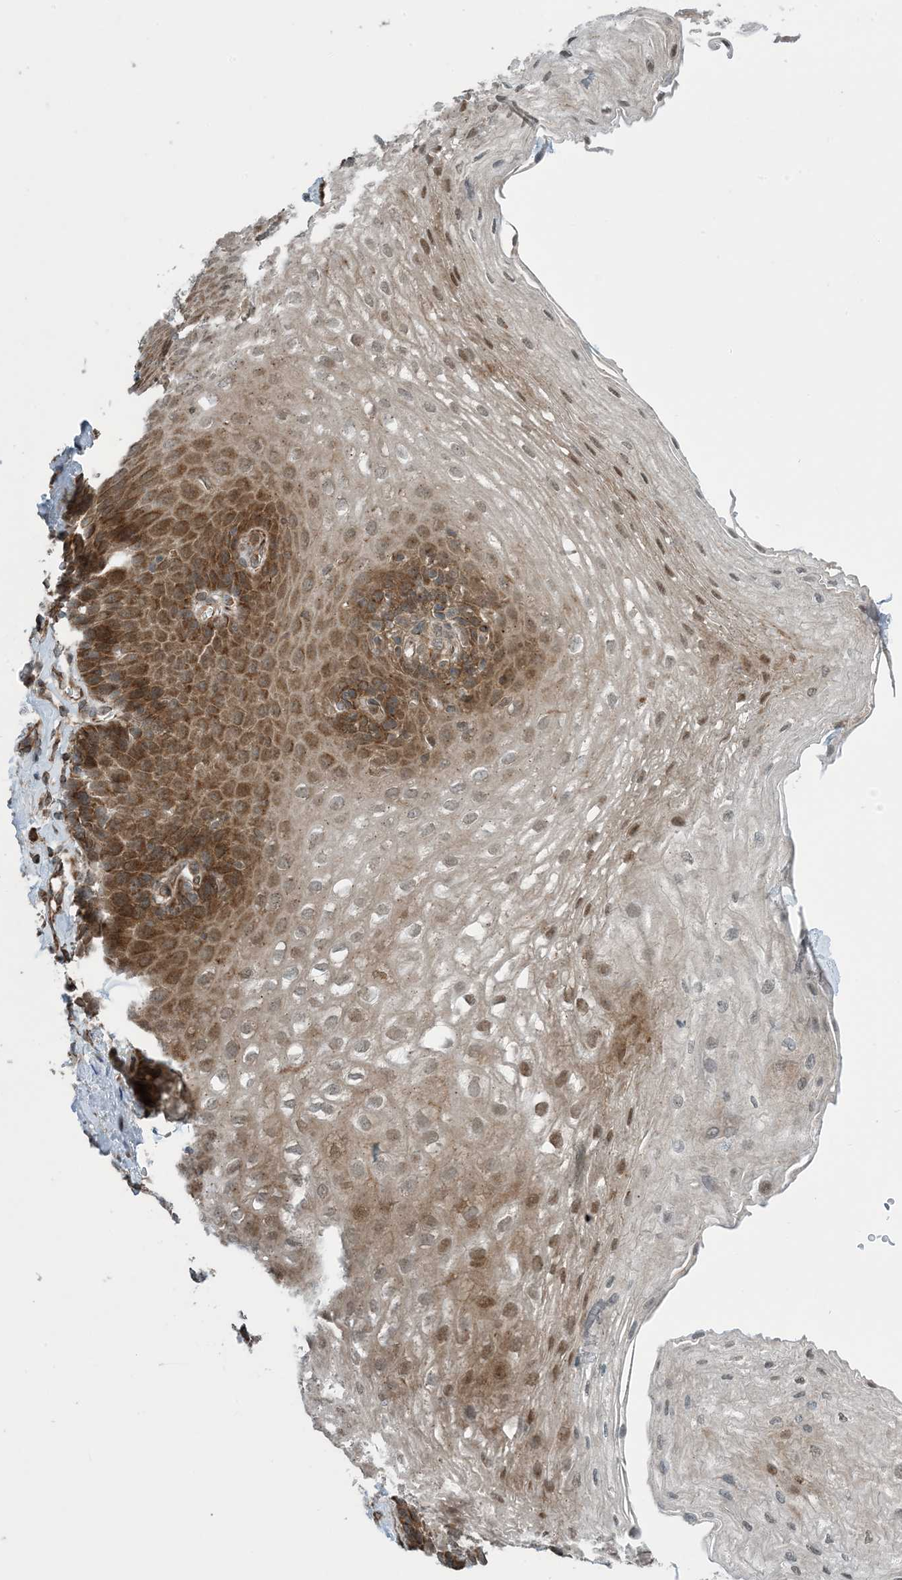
{"staining": {"intensity": "moderate", "quantity": "25%-75%", "location": "cytoplasmic/membranous,nuclear"}, "tissue": "esophagus", "cell_type": "Squamous epithelial cells", "image_type": "normal", "snomed": [{"axis": "morphology", "description": "Normal tissue, NOS"}, {"axis": "topography", "description": "Esophagus"}], "caption": "Moderate cytoplasmic/membranous,nuclear expression is appreciated in about 25%-75% of squamous epithelial cells in normal esophagus. (IHC, brightfield microscopy, high magnification).", "gene": "ZBTB3", "patient": {"sex": "female", "age": 66}}